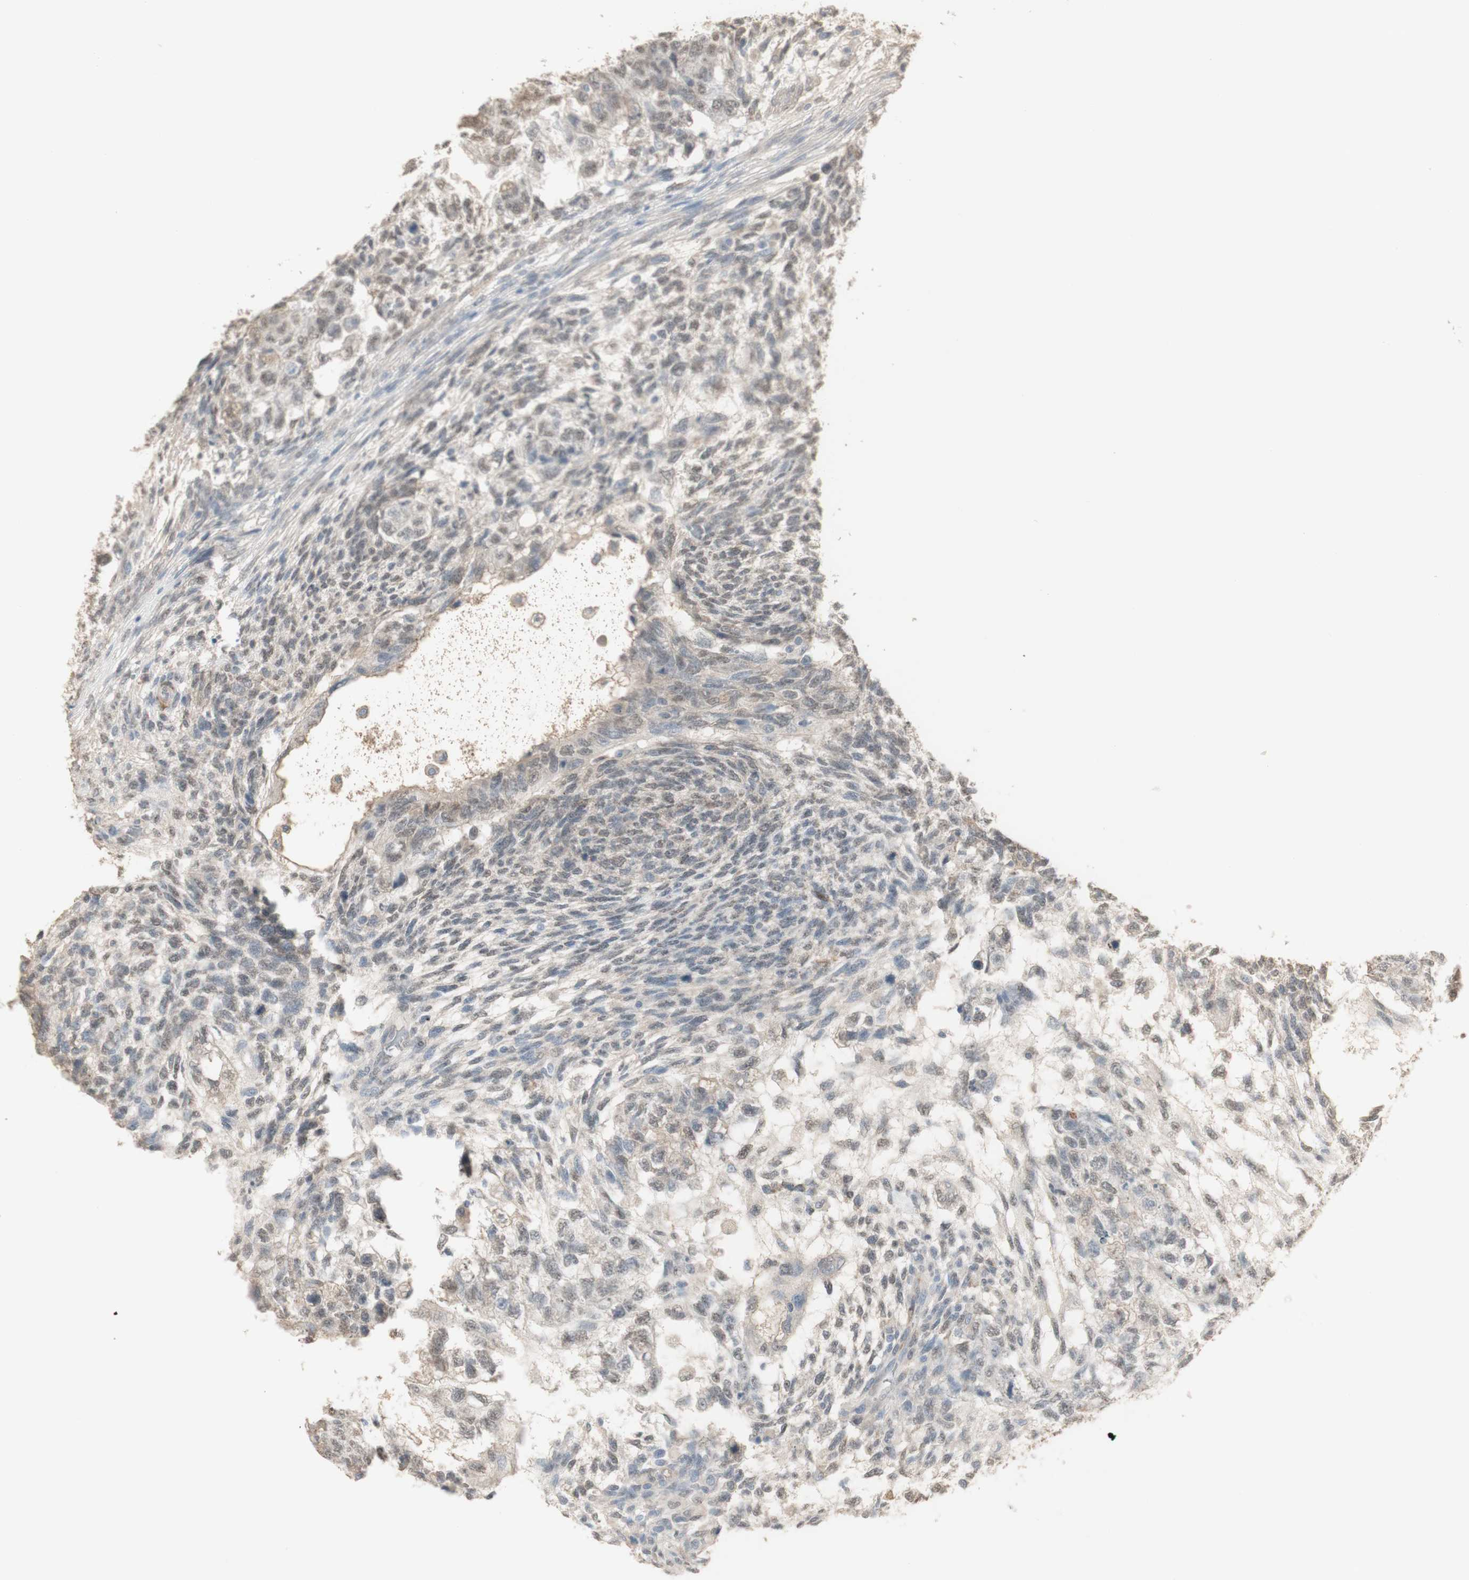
{"staining": {"intensity": "negative", "quantity": "none", "location": "none"}, "tissue": "testis cancer", "cell_type": "Tumor cells", "image_type": "cancer", "snomed": [{"axis": "morphology", "description": "Normal tissue, NOS"}, {"axis": "morphology", "description": "Carcinoma, Embryonal, NOS"}, {"axis": "topography", "description": "Testis"}], "caption": "Immunohistochemistry histopathology image of neoplastic tissue: human testis cancer stained with DAB demonstrates no significant protein expression in tumor cells.", "gene": "MUC3A", "patient": {"sex": "male", "age": 36}}